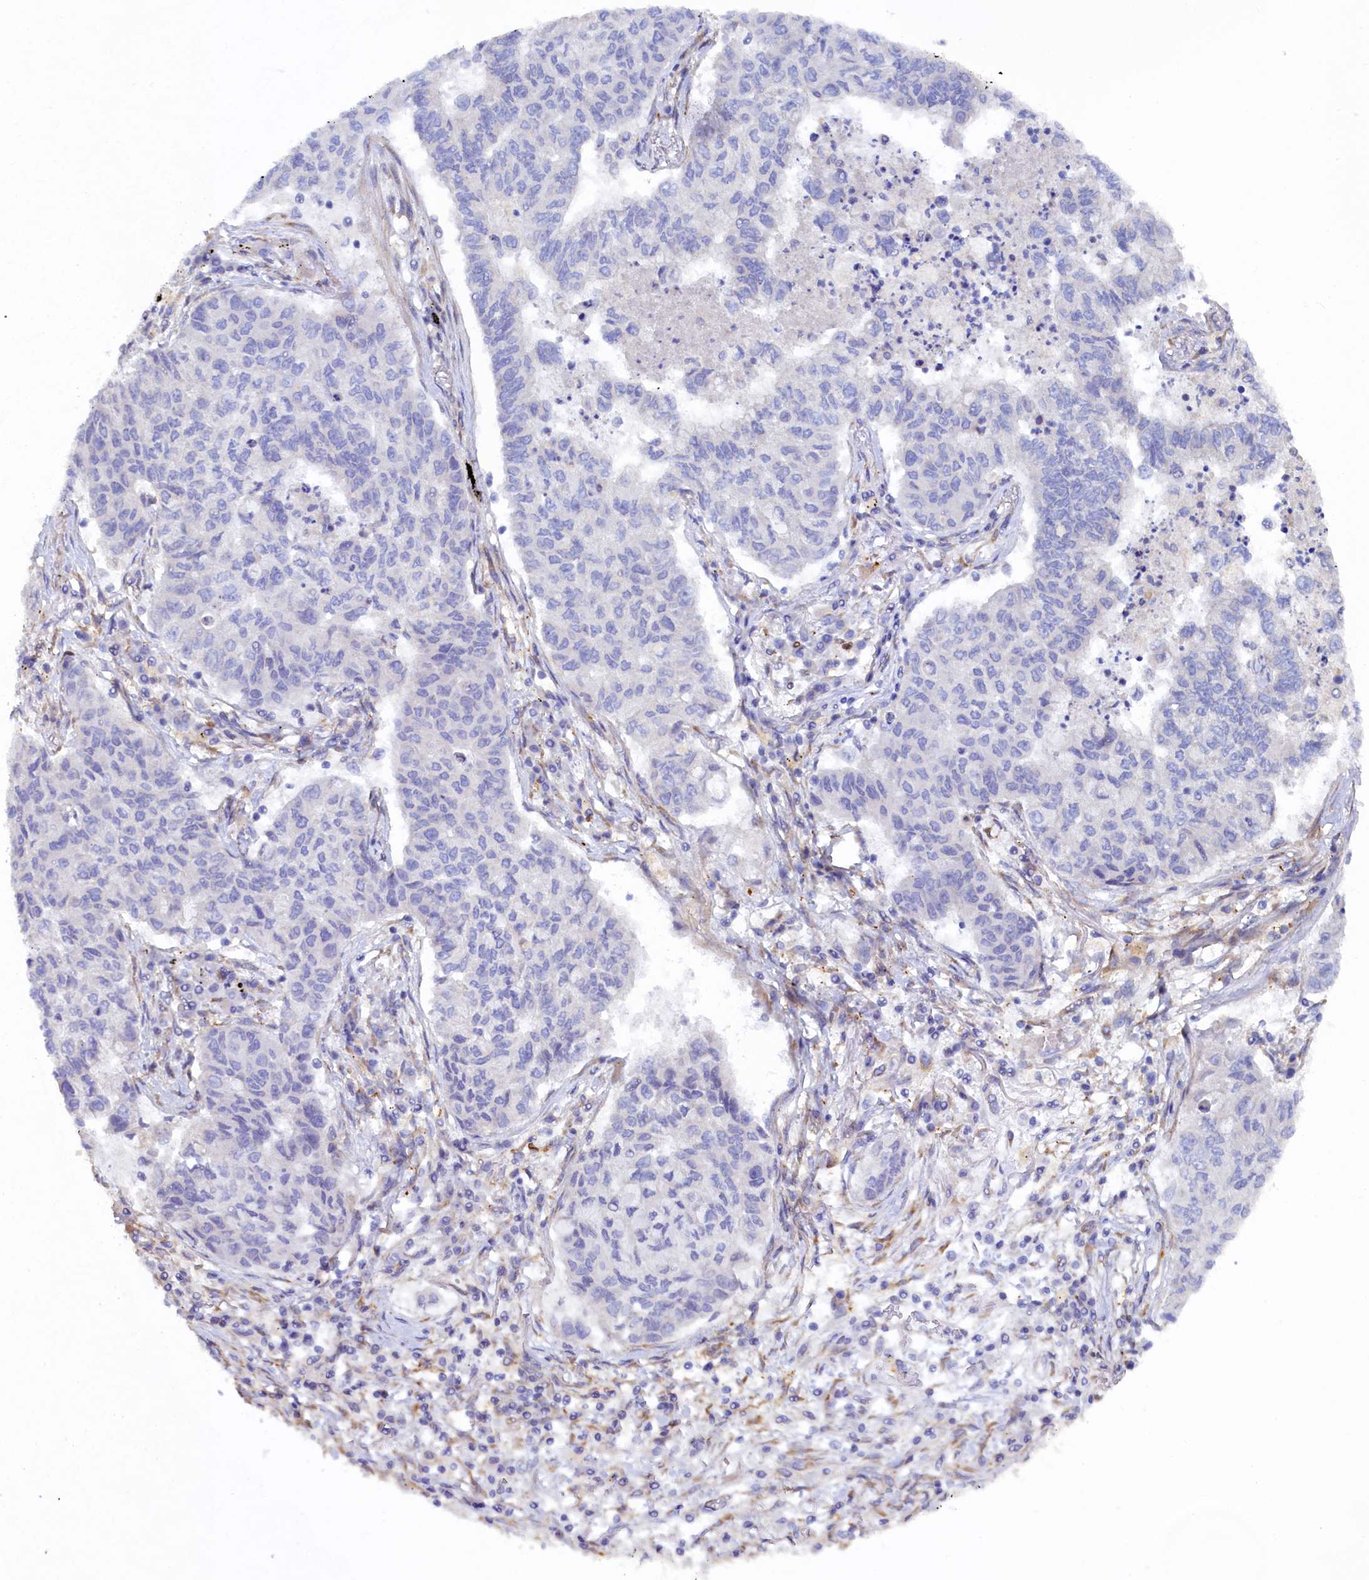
{"staining": {"intensity": "negative", "quantity": "none", "location": "none"}, "tissue": "lung cancer", "cell_type": "Tumor cells", "image_type": "cancer", "snomed": [{"axis": "morphology", "description": "Squamous cell carcinoma, NOS"}, {"axis": "topography", "description": "Lung"}], "caption": "This is an immunohistochemistry (IHC) micrograph of lung cancer (squamous cell carcinoma). There is no positivity in tumor cells.", "gene": "POGLUT3", "patient": {"sex": "male", "age": 74}}